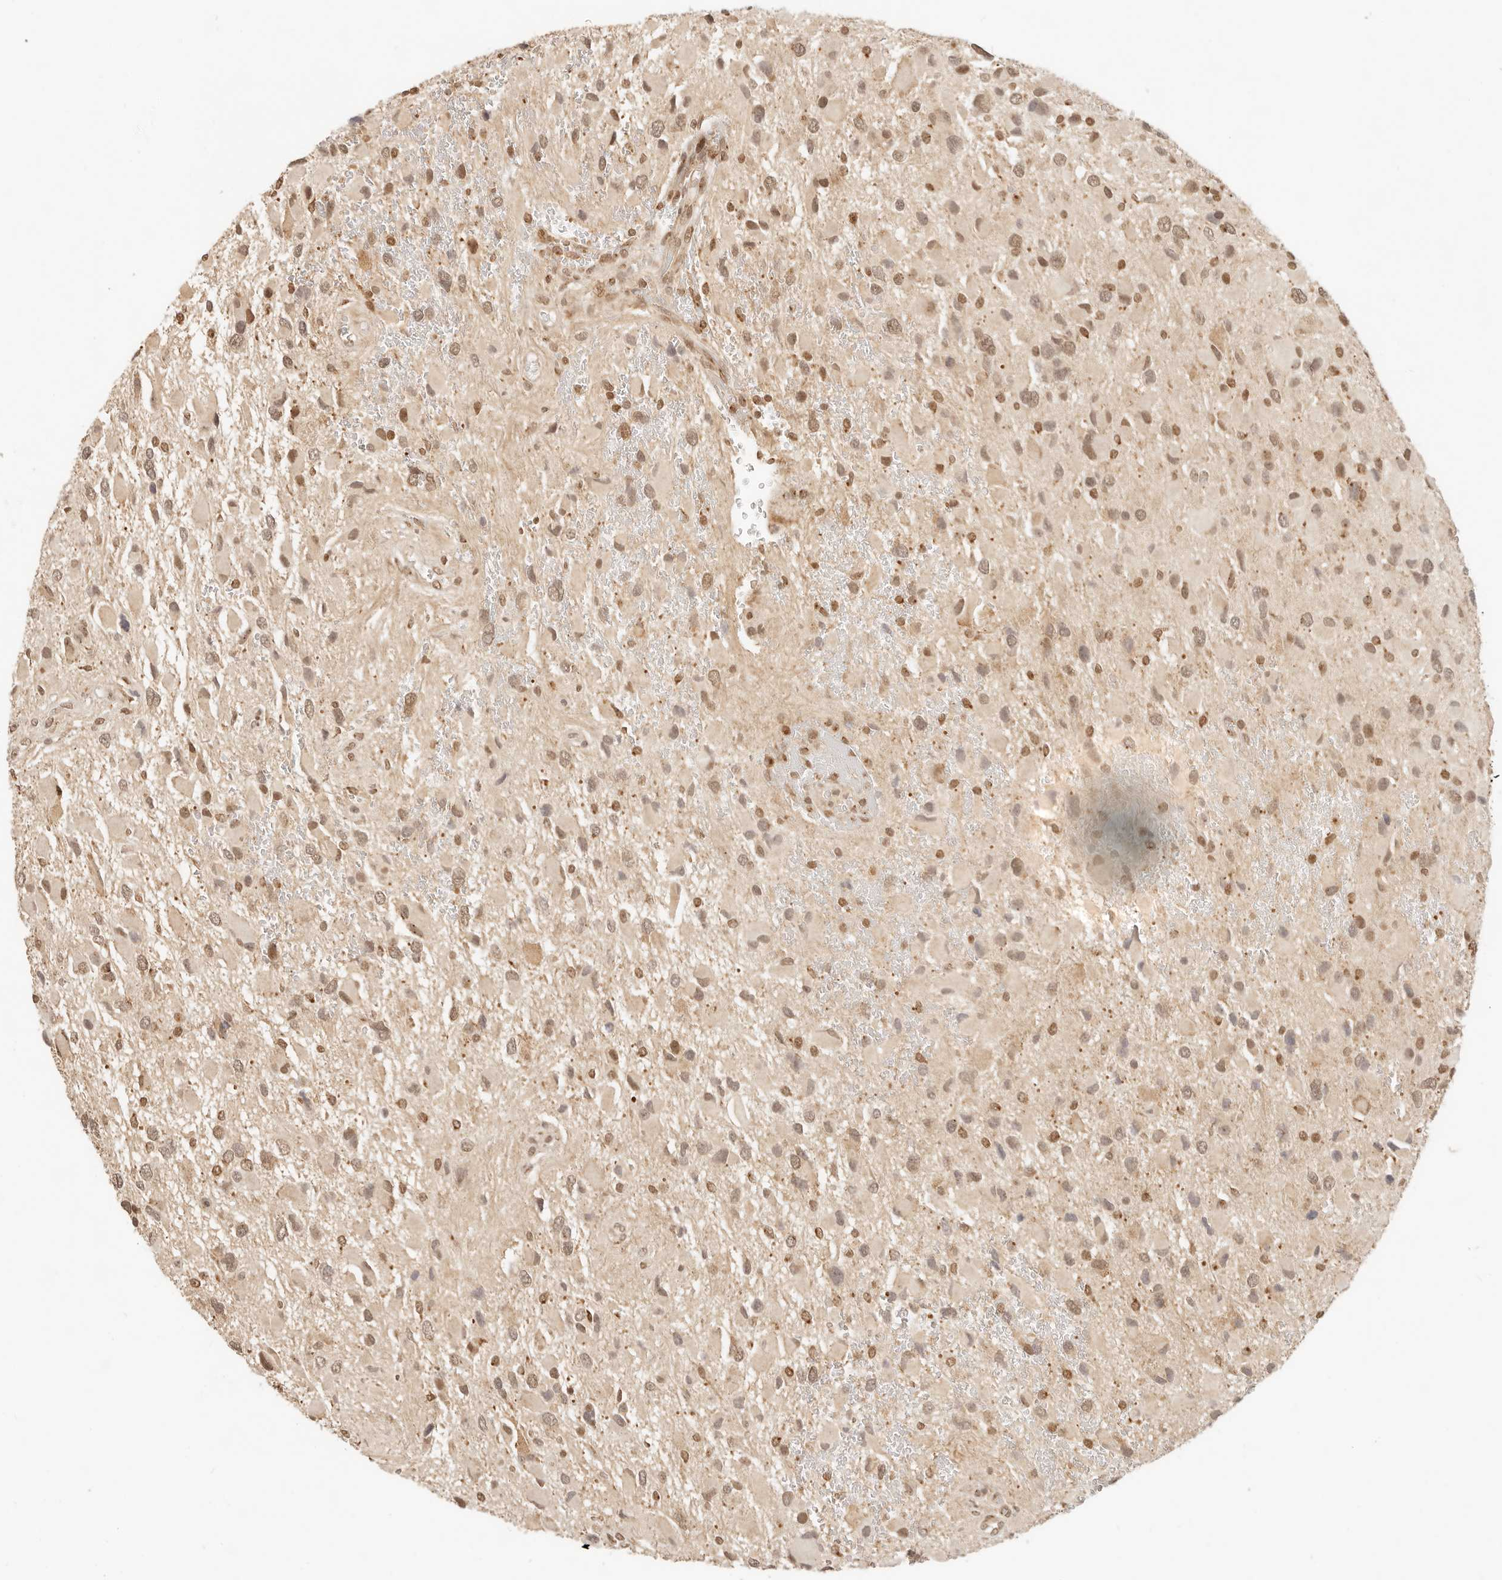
{"staining": {"intensity": "moderate", "quantity": ">75%", "location": "nuclear"}, "tissue": "glioma", "cell_type": "Tumor cells", "image_type": "cancer", "snomed": [{"axis": "morphology", "description": "Glioma, malignant, High grade"}, {"axis": "topography", "description": "Brain"}], "caption": "Tumor cells reveal medium levels of moderate nuclear expression in about >75% of cells in human malignant high-grade glioma.", "gene": "INTS11", "patient": {"sex": "male", "age": 53}}